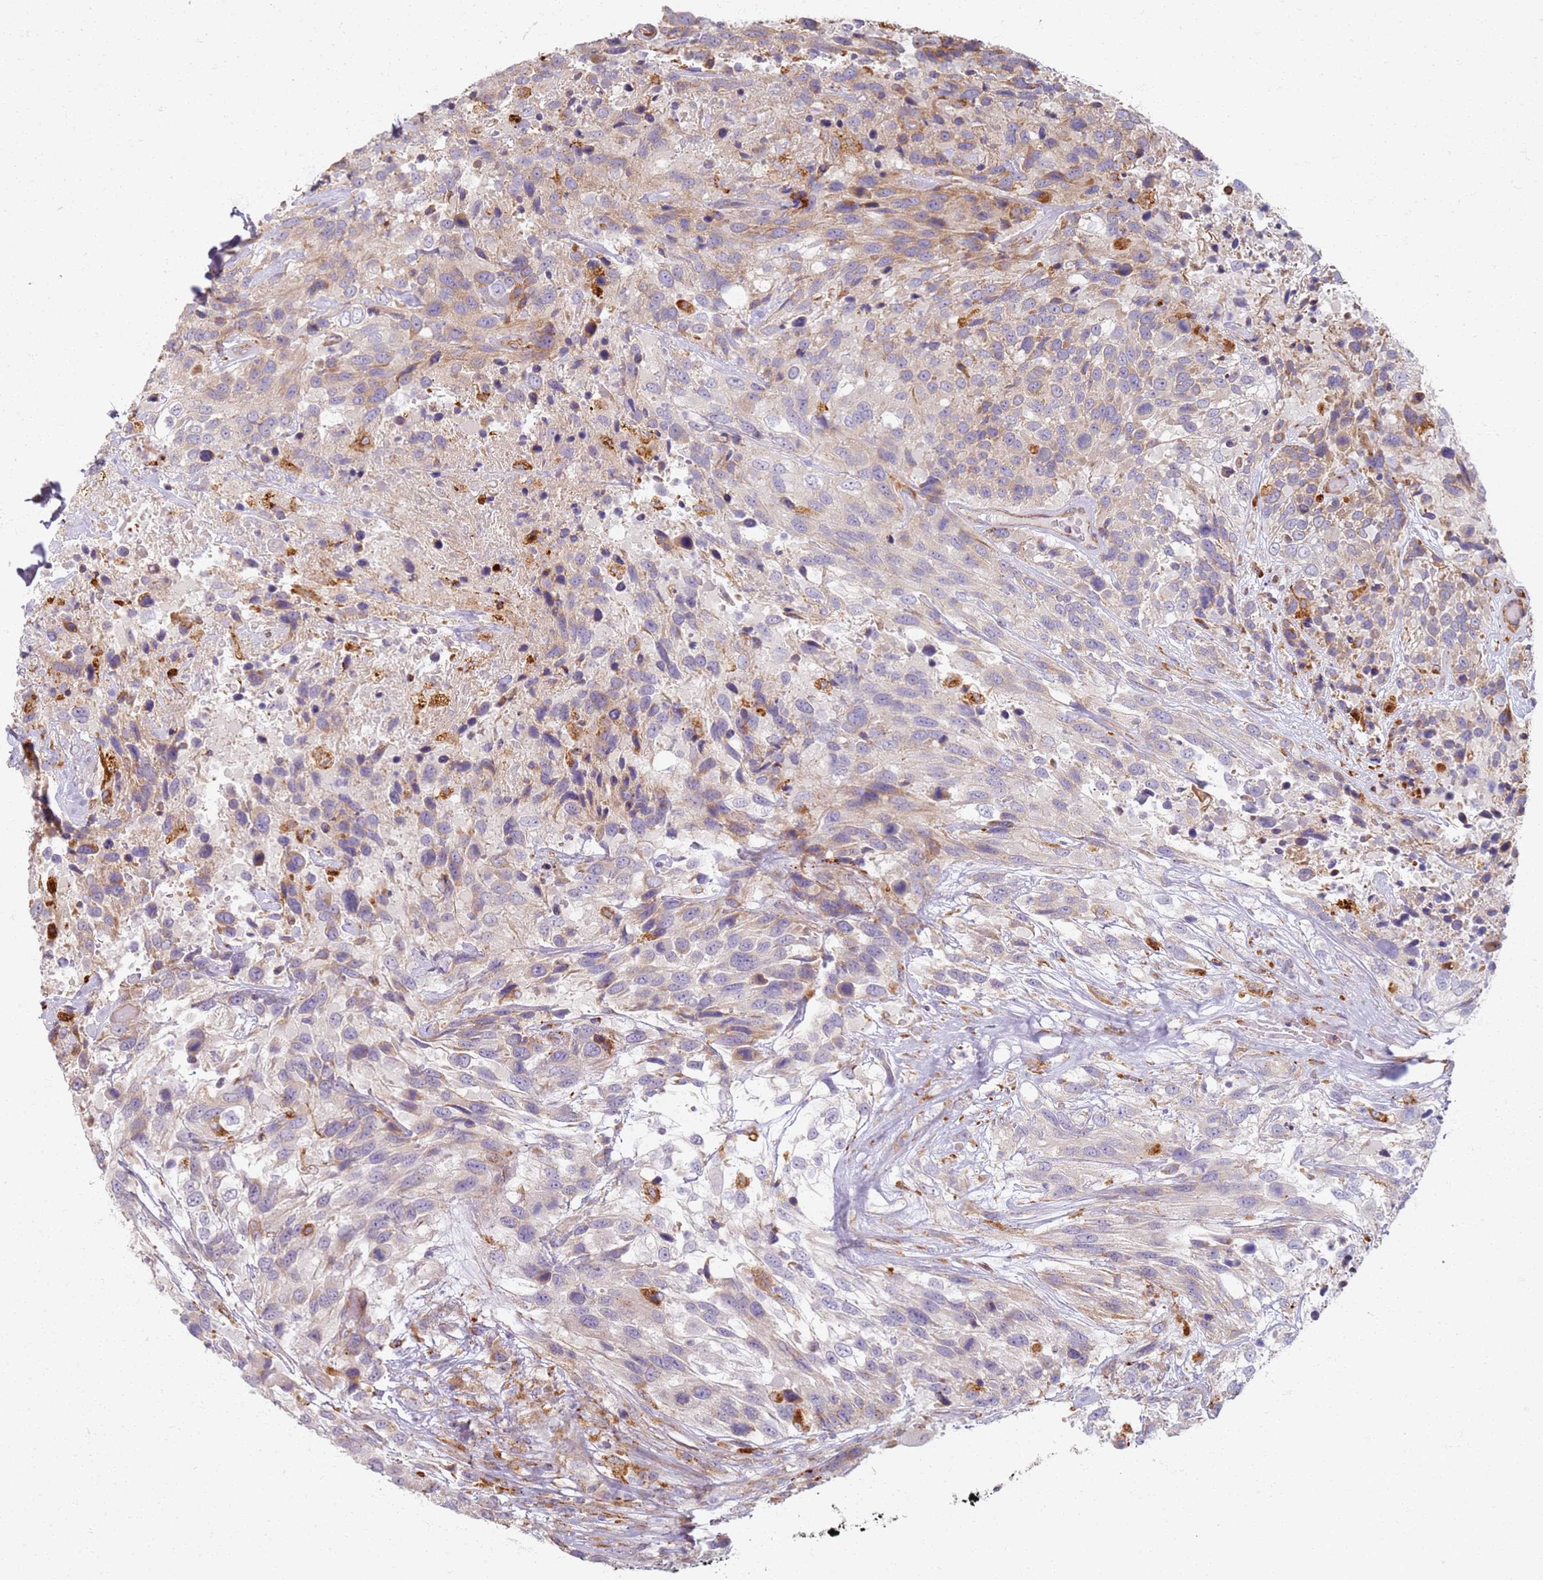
{"staining": {"intensity": "moderate", "quantity": "<25%", "location": "cytoplasmic/membranous"}, "tissue": "urothelial cancer", "cell_type": "Tumor cells", "image_type": "cancer", "snomed": [{"axis": "morphology", "description": "Urothelial carcinoma, High grade"}, {"axis": "topography", "description": "Urinary bladder"}], "caption": "Urothelial cancer stained with DAB (3,3'-diaminobenzidine) immunohistochemistry displays low levels of moderate cytoplasmic/membranous positivity in approximately <25% of tumor cells.", "gene": "PROKR2", "patient": {"sex": "female", "age": 70}}